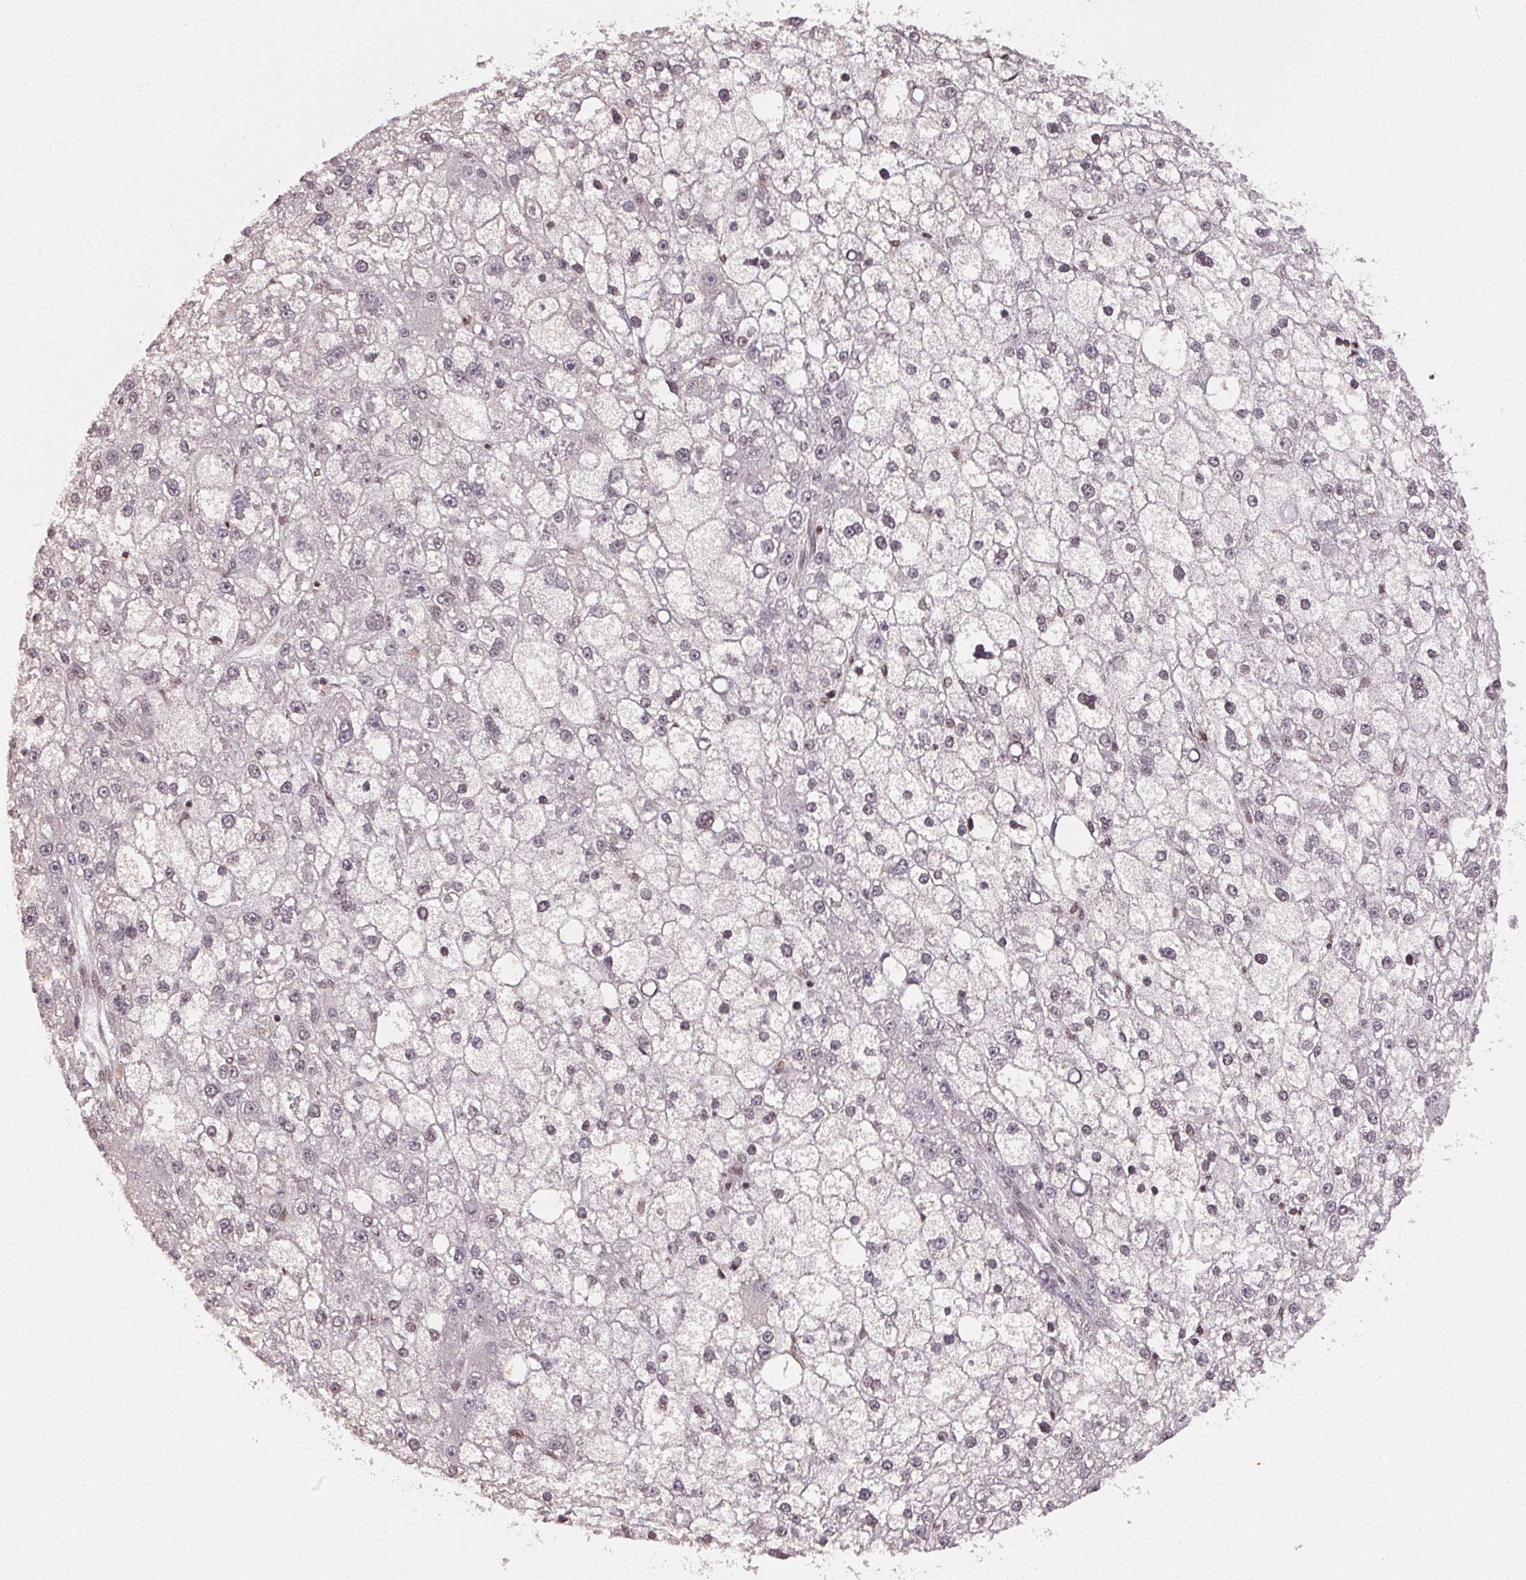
{"staining": {"intensity": "negative", "quantity": "none", "location": "none"}, "tissue": "liver cancer", "cell_type": "Tumor cells", "image_type": "cancer", "snomed": [{"axis": "morphology", "description": "Carcinoma, Hepatocellular, NOS"}, {"axis": "topography", "description": "Liver"}], "caption": "Tumor cells are negative for brown protein staining in liver cancer.", "gene": "MAPKAPK2", "patient": {"sex": "male", "age": 67}}